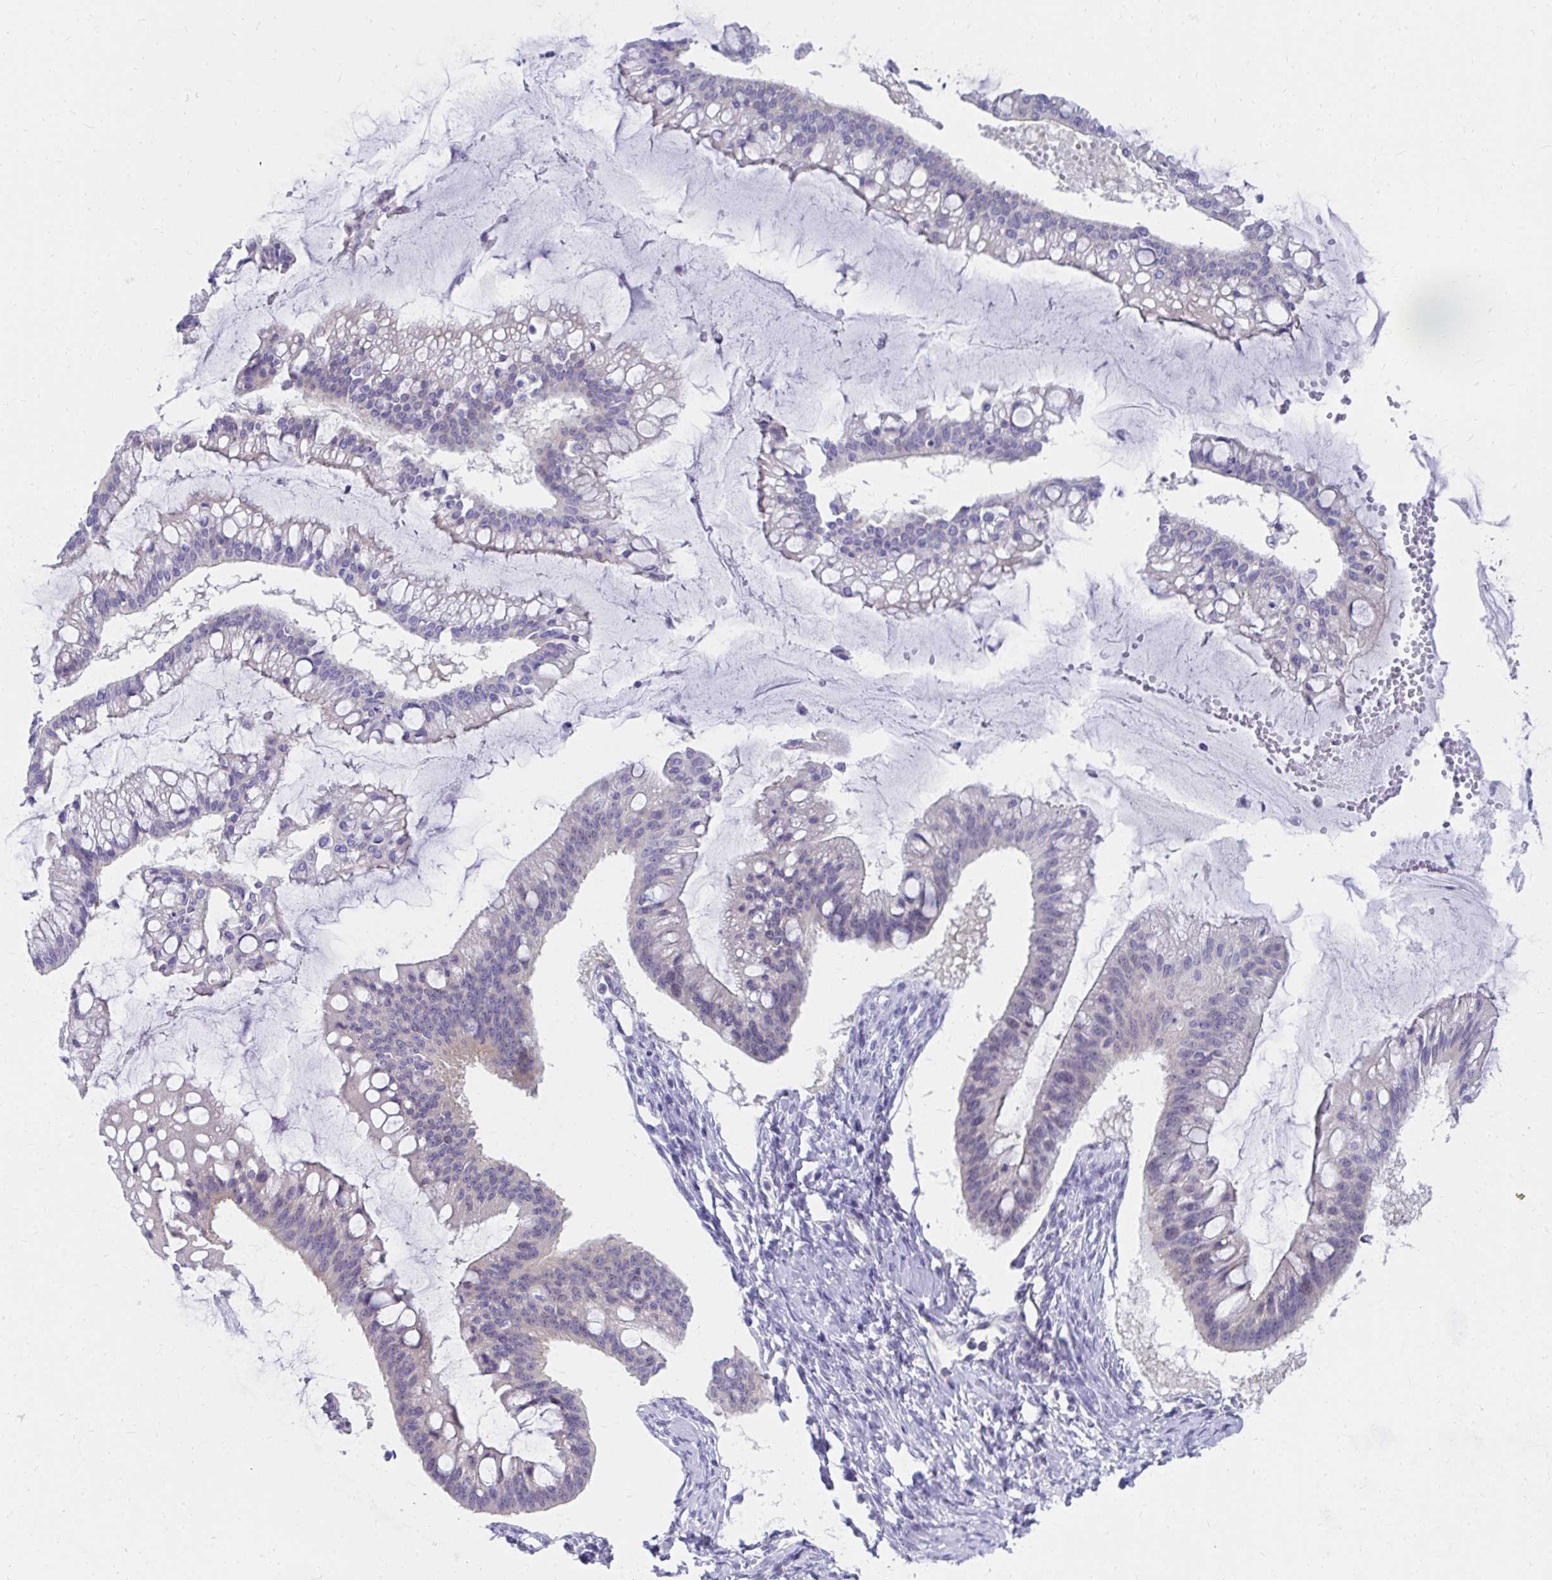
{"staining": {"intensity": "weak", "quantity": "<25%", "location": "cytoplasmic/membranous"}, "tissue": "ovarian cancer", "cell_type": "Tumor cells", "image_type": "cancer", "snomed": [{"axis": "morphology", "description": "Cystadenocarcinoma, mucinous, NOS"}, {"axis": "topography", "description": "Ovary"}], "caption": "High power microscopy photomicrograph of an IHC micrograph of ovarian cancer (mucinous cystadenocarcinoma), revealing no significant staining in tumor cells.", "gene": "C19orf81", "patient": {"sex": "female", "age": 73}}